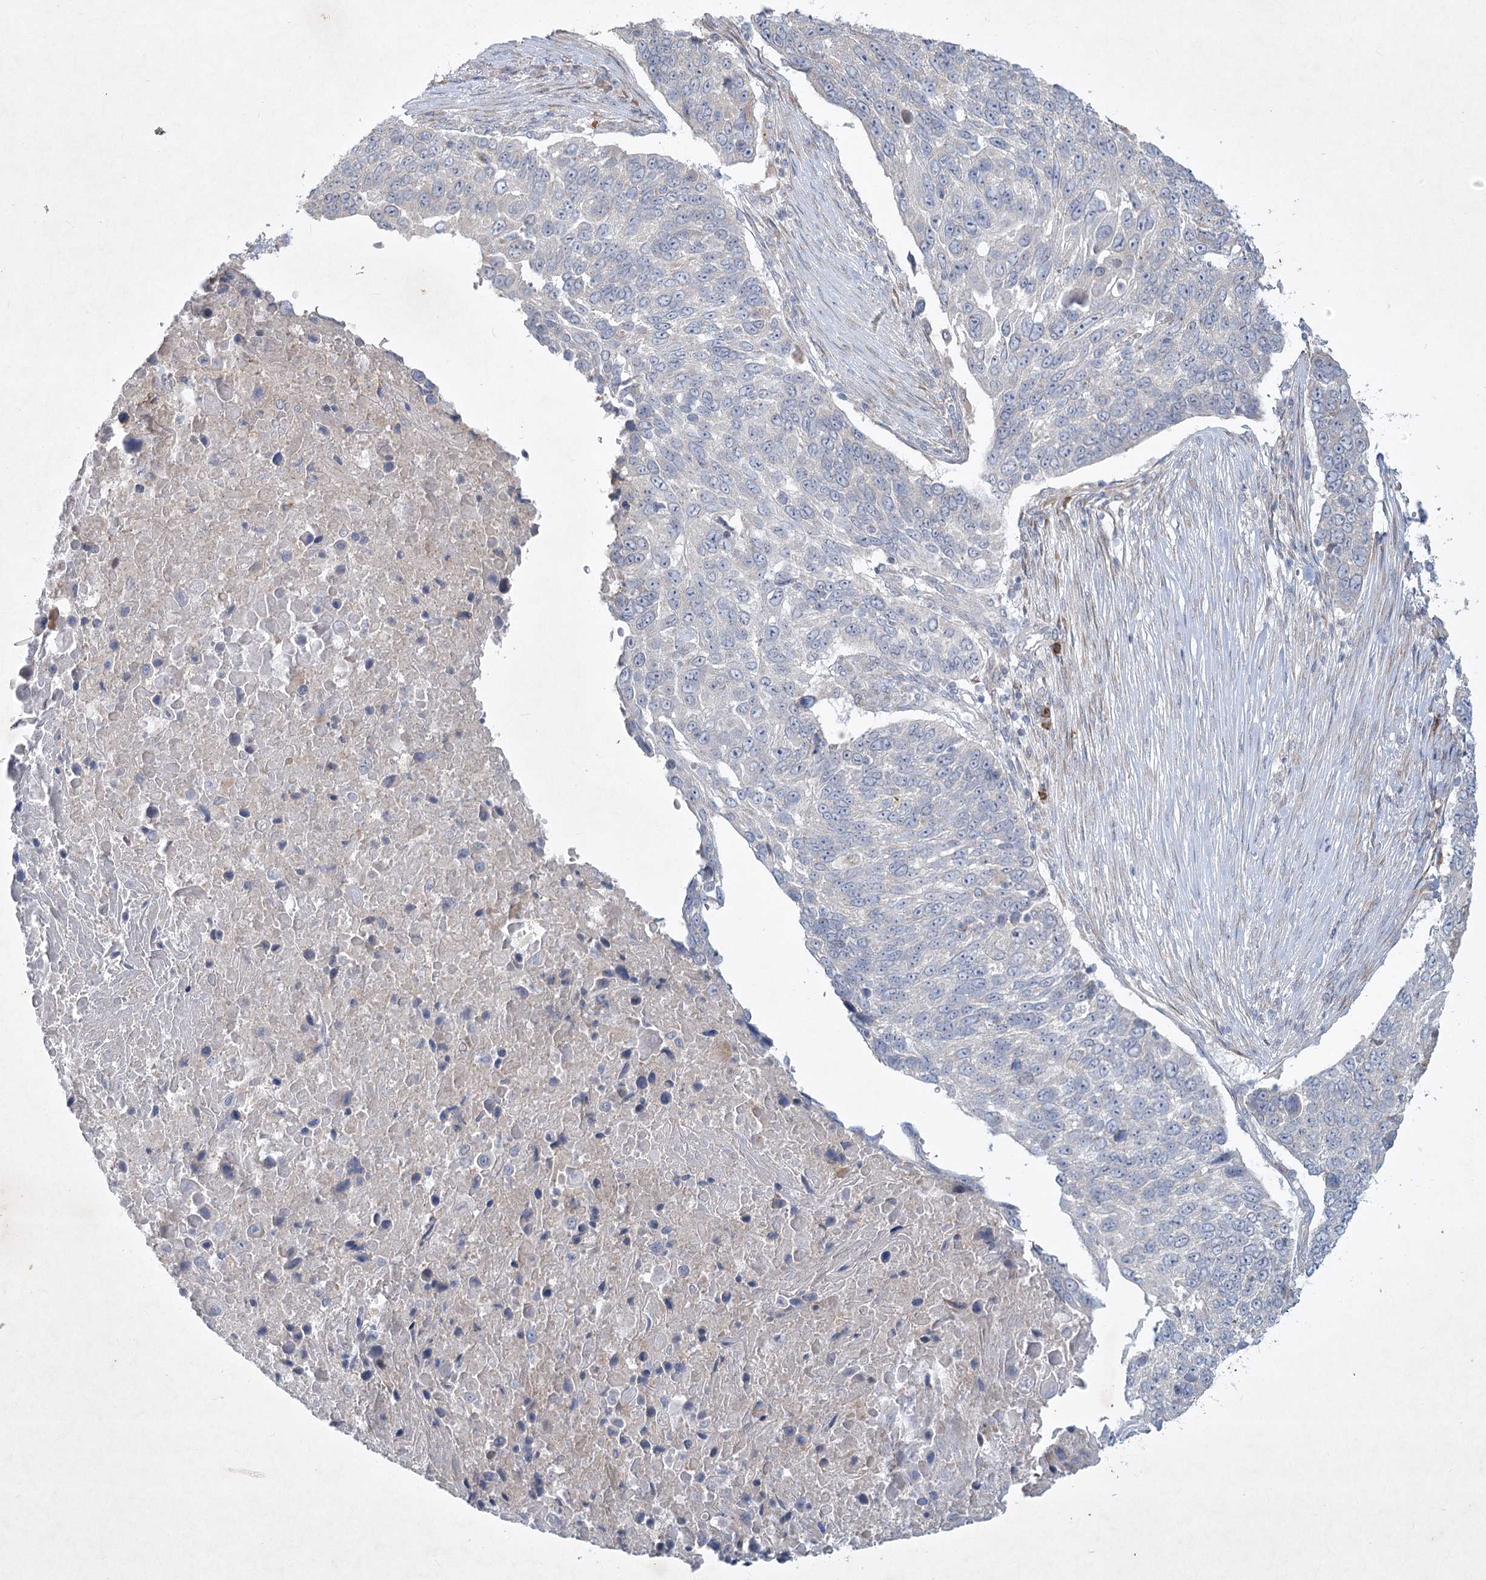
{"staining": {"intensity": "negative", "quantity": "none", "location": "none"}, "tissue": "lung cancer", "cell_type": "Tumor cells", "image_type": "cancer", "snomed": [{"axis": "morphology", "description": "Squamous cell carcinoma, NOS"}, {"axis": "topography", "description": "Lung"}], "caption": "Immunohistochemistry (IHC) of human lung cancer demonstrates no positivity in tumor cells.", "gene": "PLA2G12A", "patient": {"sex": "male", "age": 66}}